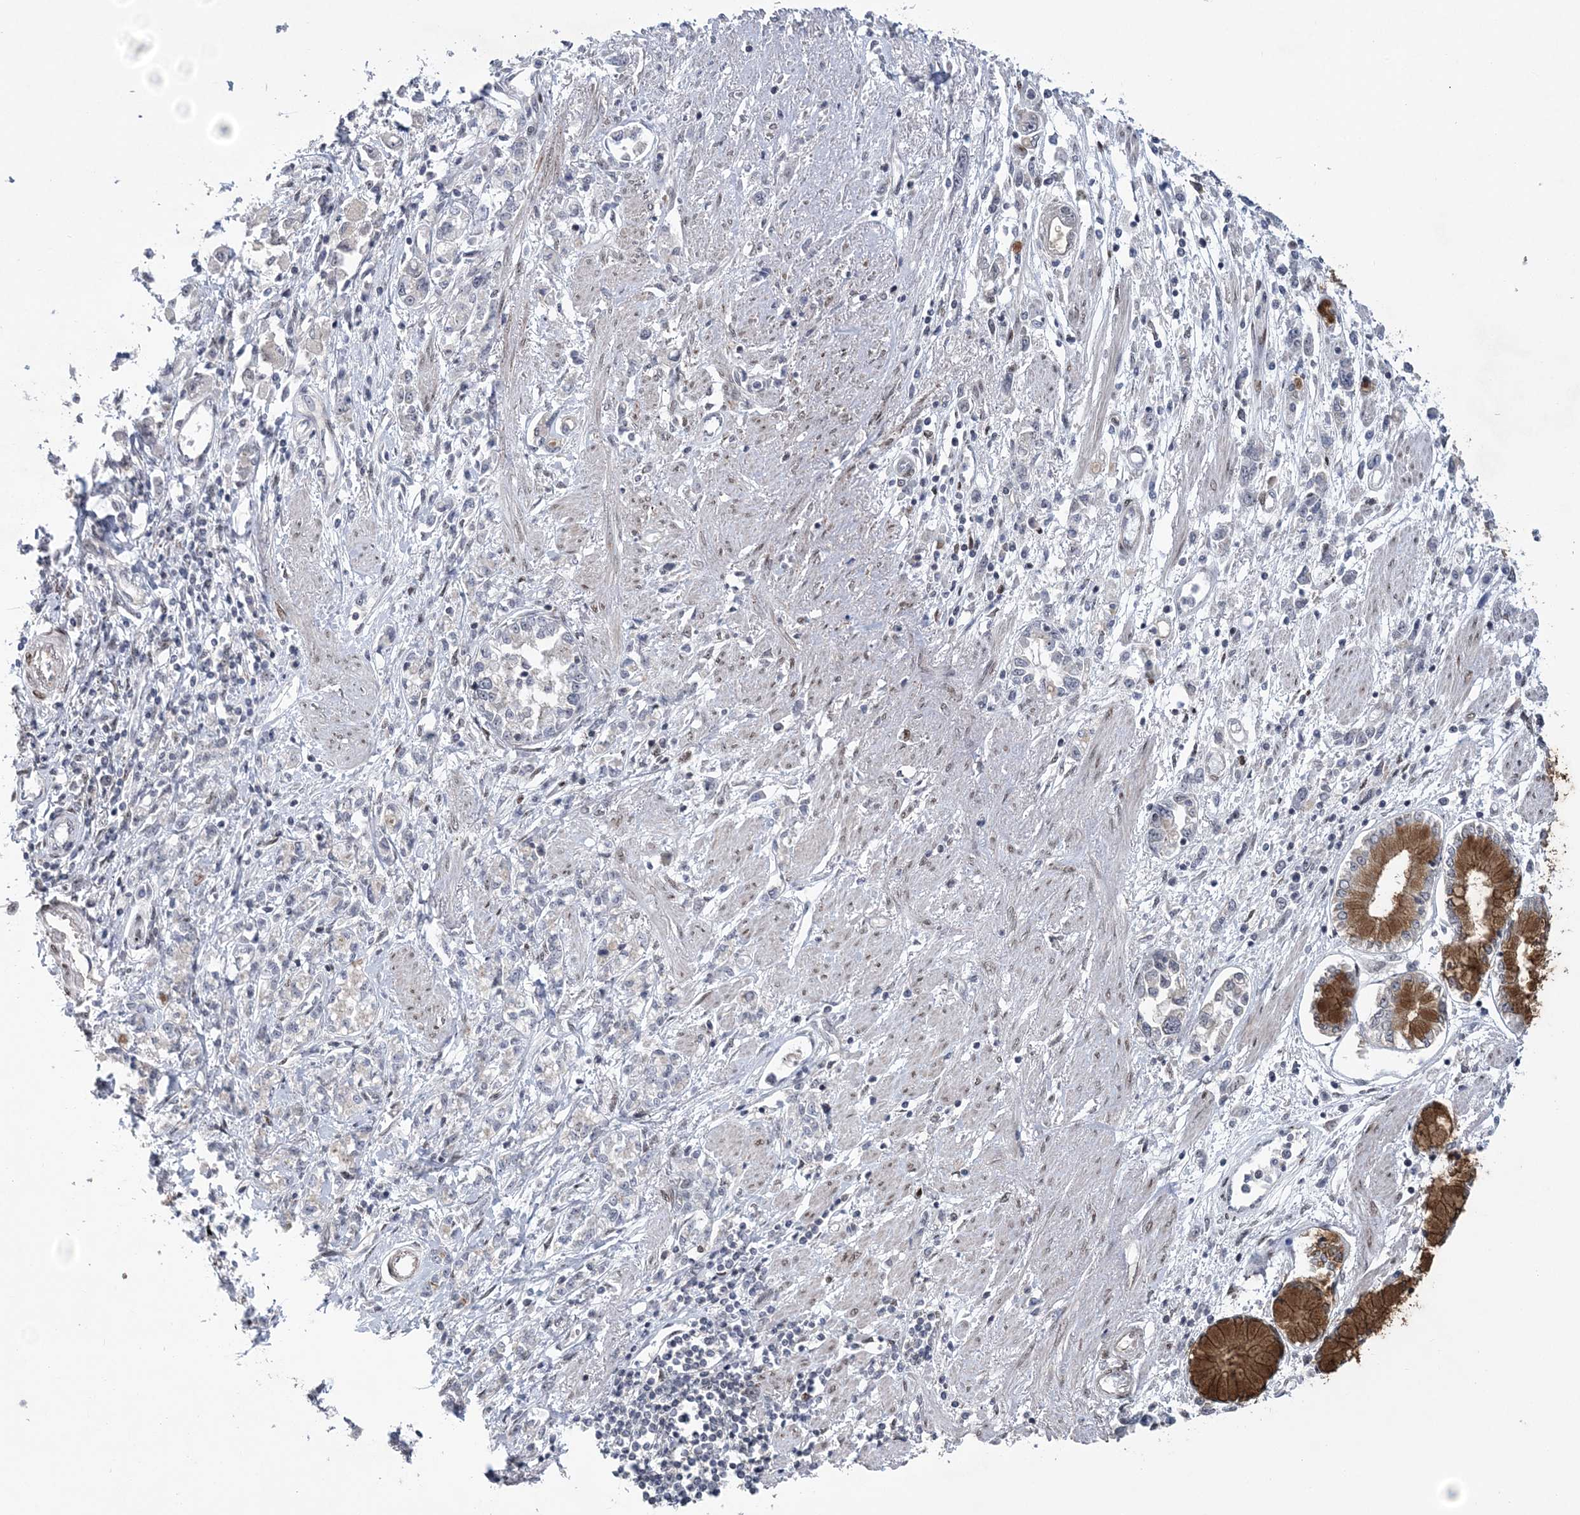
{"staining": {"intensity": "negative", "quantity": "none", "location": "none"}, "tissue": "stomach cancer", "cell_type": "Tumor cells", "image_type": "cancer", "snomed": [{"axis": "morphology", "description": "Adenocarcinoma, NOS"}, {"axis": "topography", "description": "Stomach"}], "caption": "Immunohistochemical staining of human stomach cancer (adenocarcinoma) shows no significant staining in tumor cells.", "gene": "HOMEZ", "patient": {"sex": "female", "age": 76}}